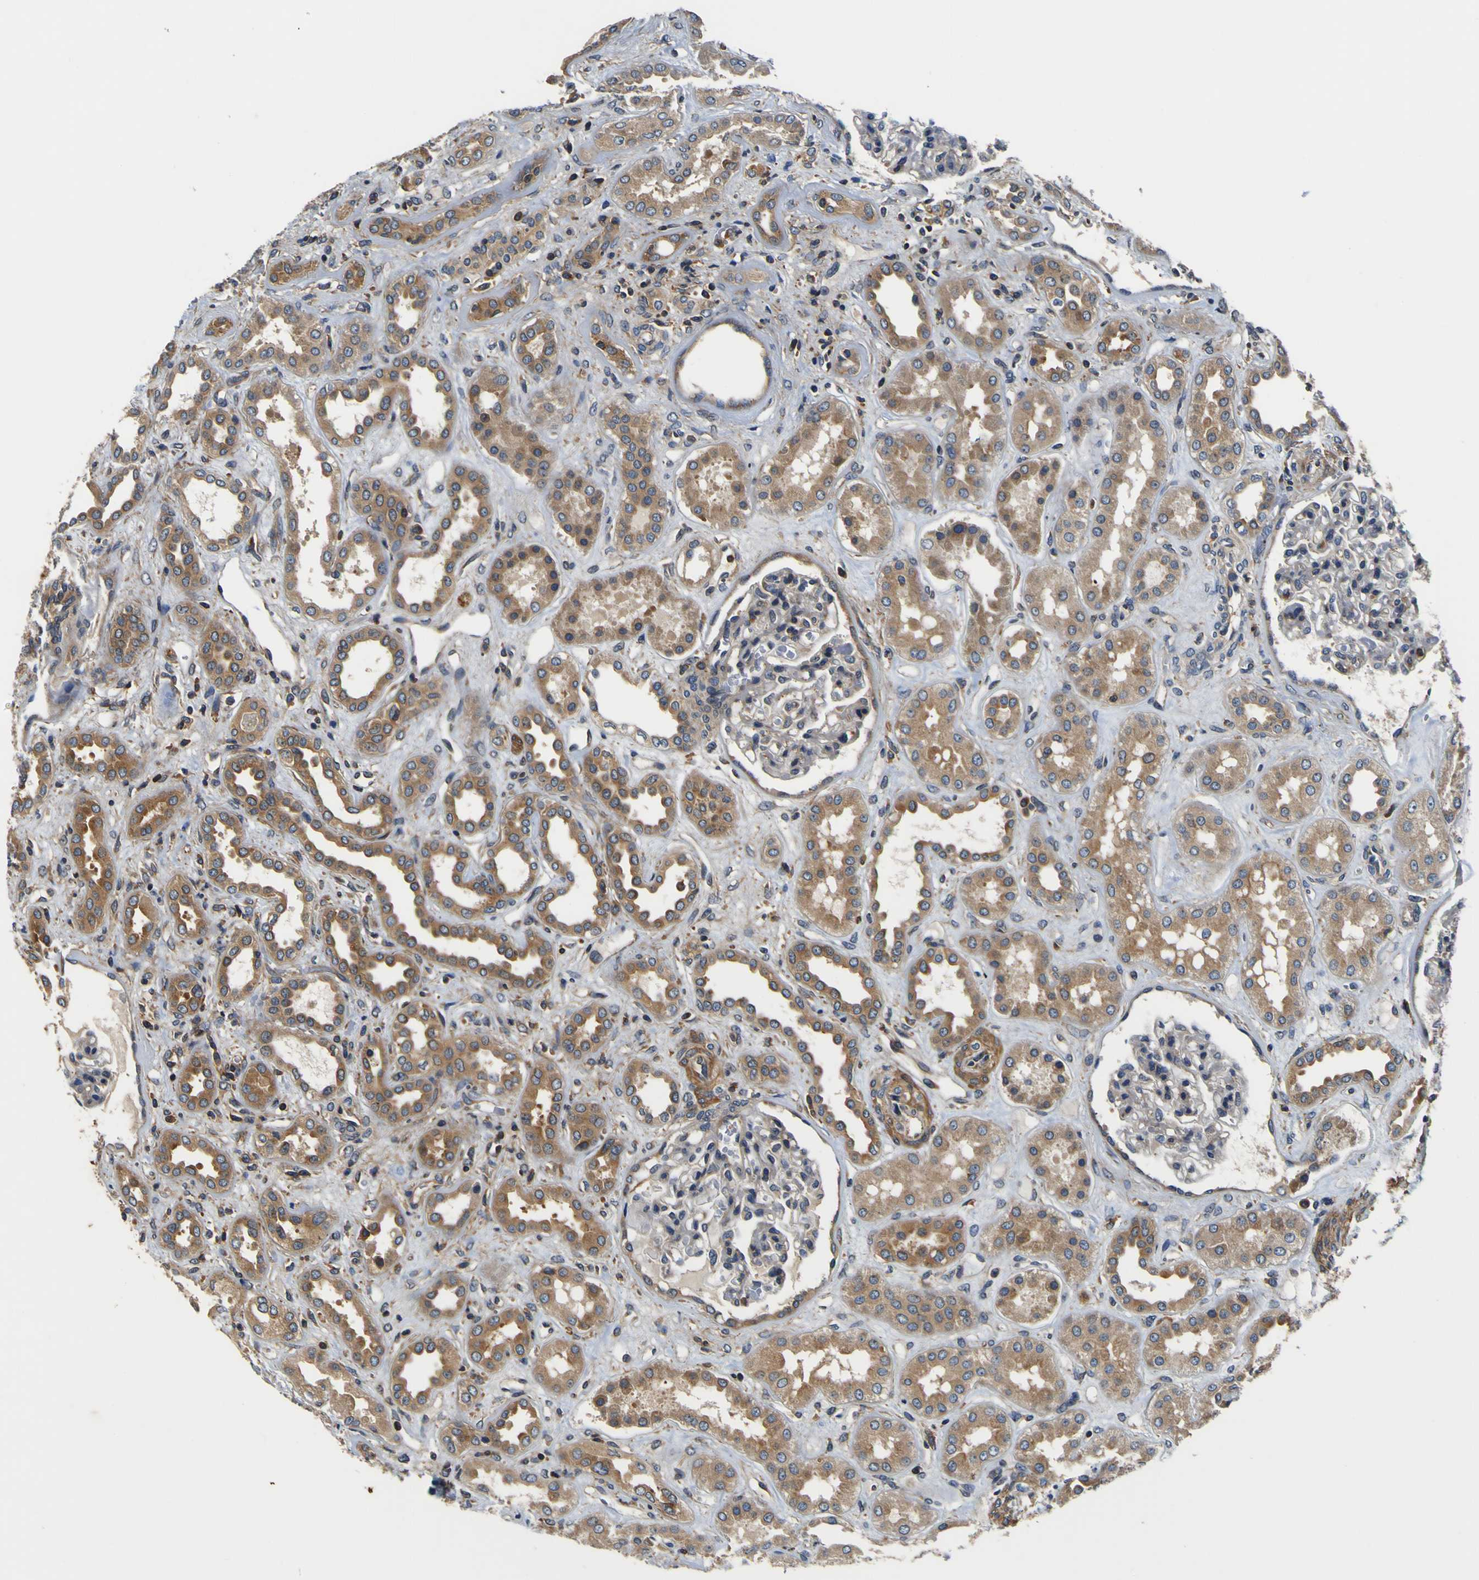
{"staining": {"intensity": "moderate", "quantity": "<25%", "location": "cytoplasmic/membranous"}, "tissue": "kidney", "cell_type": "Cells in glomeruli", "image_type": "normal", "snomed": [{"axis": "morphology", "description": "Normal tissue, NOS"}, {"axis": "topography", "description": "Kidney"}], "caption": "Approximately <25% of cells in glomeruli in benign human kidney show moderate cytoplasmic/membranous protein staining as visualized by brown immunohistochemical staining.", "gene": "CNR2", "patient": {"sex": "male", "age": 59}}